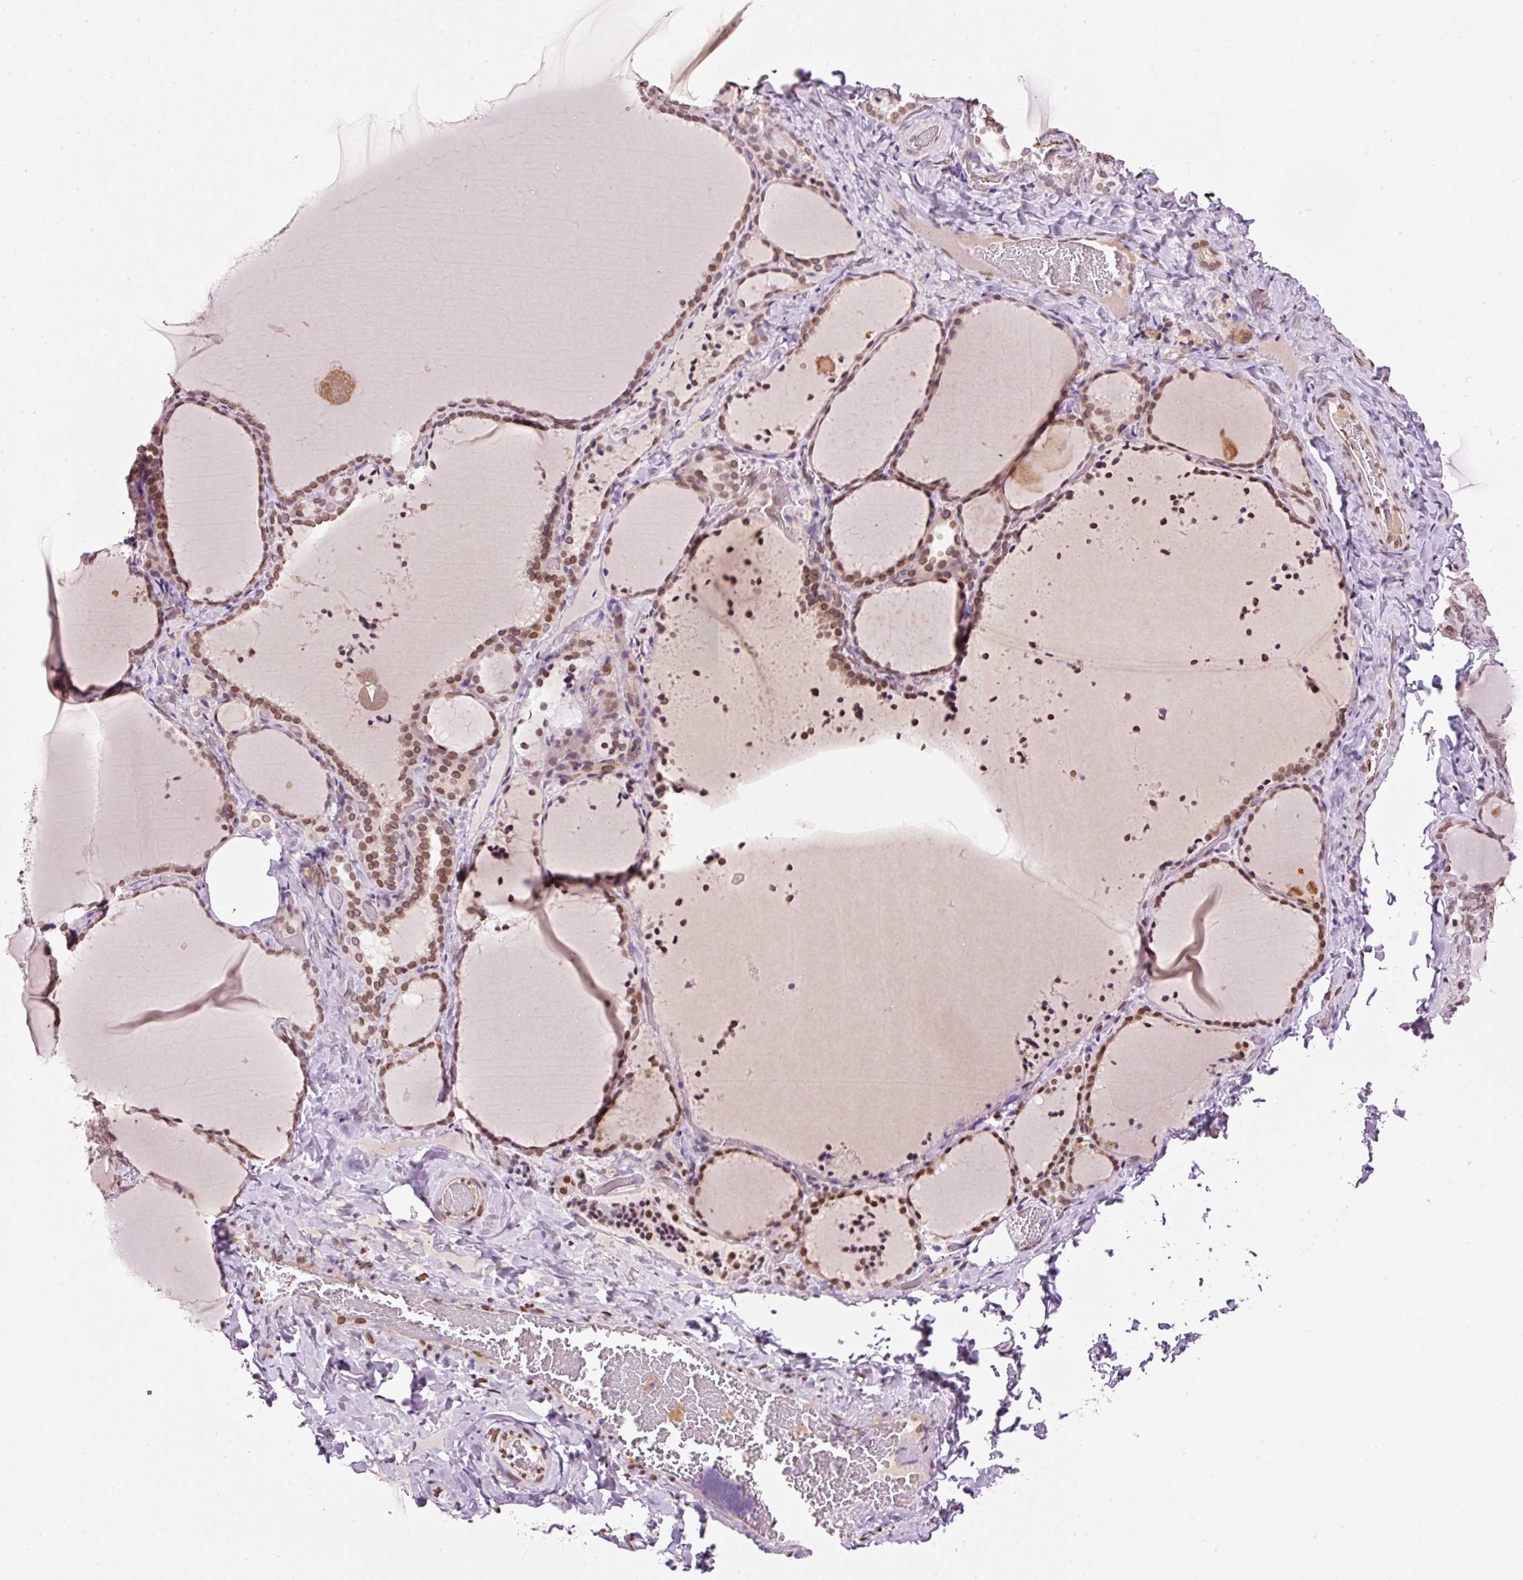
{"staining": {"intensity": "moderate", "quantity": ">75%", "location": "cytoplasmic/membranous,nuclear"}, "tissue": "thyroid gland", "cell_type": "Glandular cells", "image_type": "normal", "snomed": [{"axis": "morphology", "description": "Normal tissue, NOS"}, {"axis": "topography", "description": "Thyroid gland"}], "caption": "Protein expression analysis of normal human thyroid gland reveals moderate cytoplasmic/membranous,nuclear positivity in about >75% of glandular cells. Using DAB (3,3'-diaminobenzidine) (brown) and hematoxylin (blue) stains, captured at high magnification using brightfield microscopy.", "gene": "ZNF224", "patient": {"sex": "female", "age": 22}}